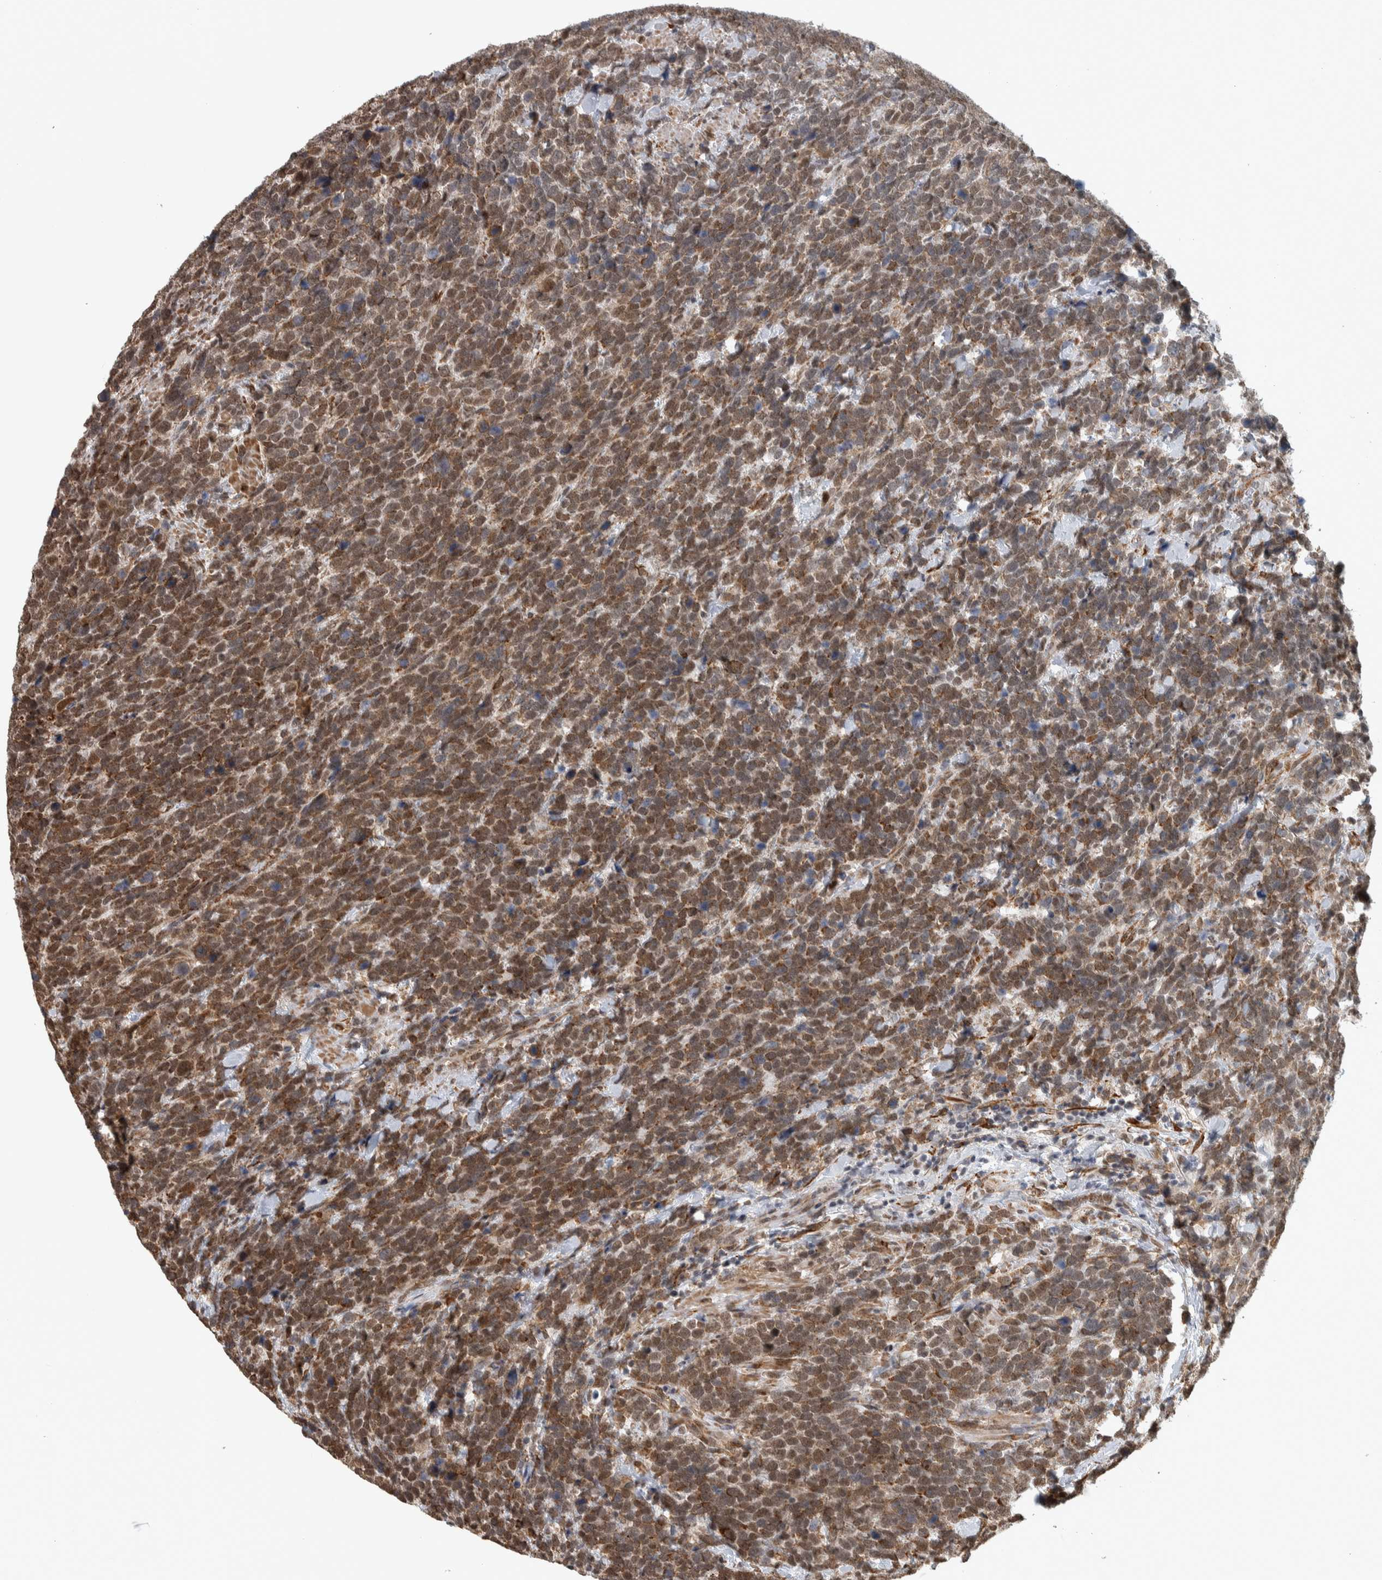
{"staining": {"intensity": "moderate", "quantity": ">75%", "location": "cytoplasmic/membranous,nuclear"}, "tissue": "urothelial cancer", "cell_type": "Tumor cells", "image_type": "cancer", "snomed": [{"axis": "morphology", "description": "Urothelial carcinoma, High grade"}, {"axis": "topography", "description": "Urinary bladder"}], "caption": "This image exhibits urothelial cancer stained with immunohistochemistry to label a protein in brown. The cytoplasmic/membranous and nuclear of tumor cells show moderate positivity for the protein. Nuclei are counter-stained blue.", "gene": "DDX42", "patient": {"sex": "female", "age": 82}}